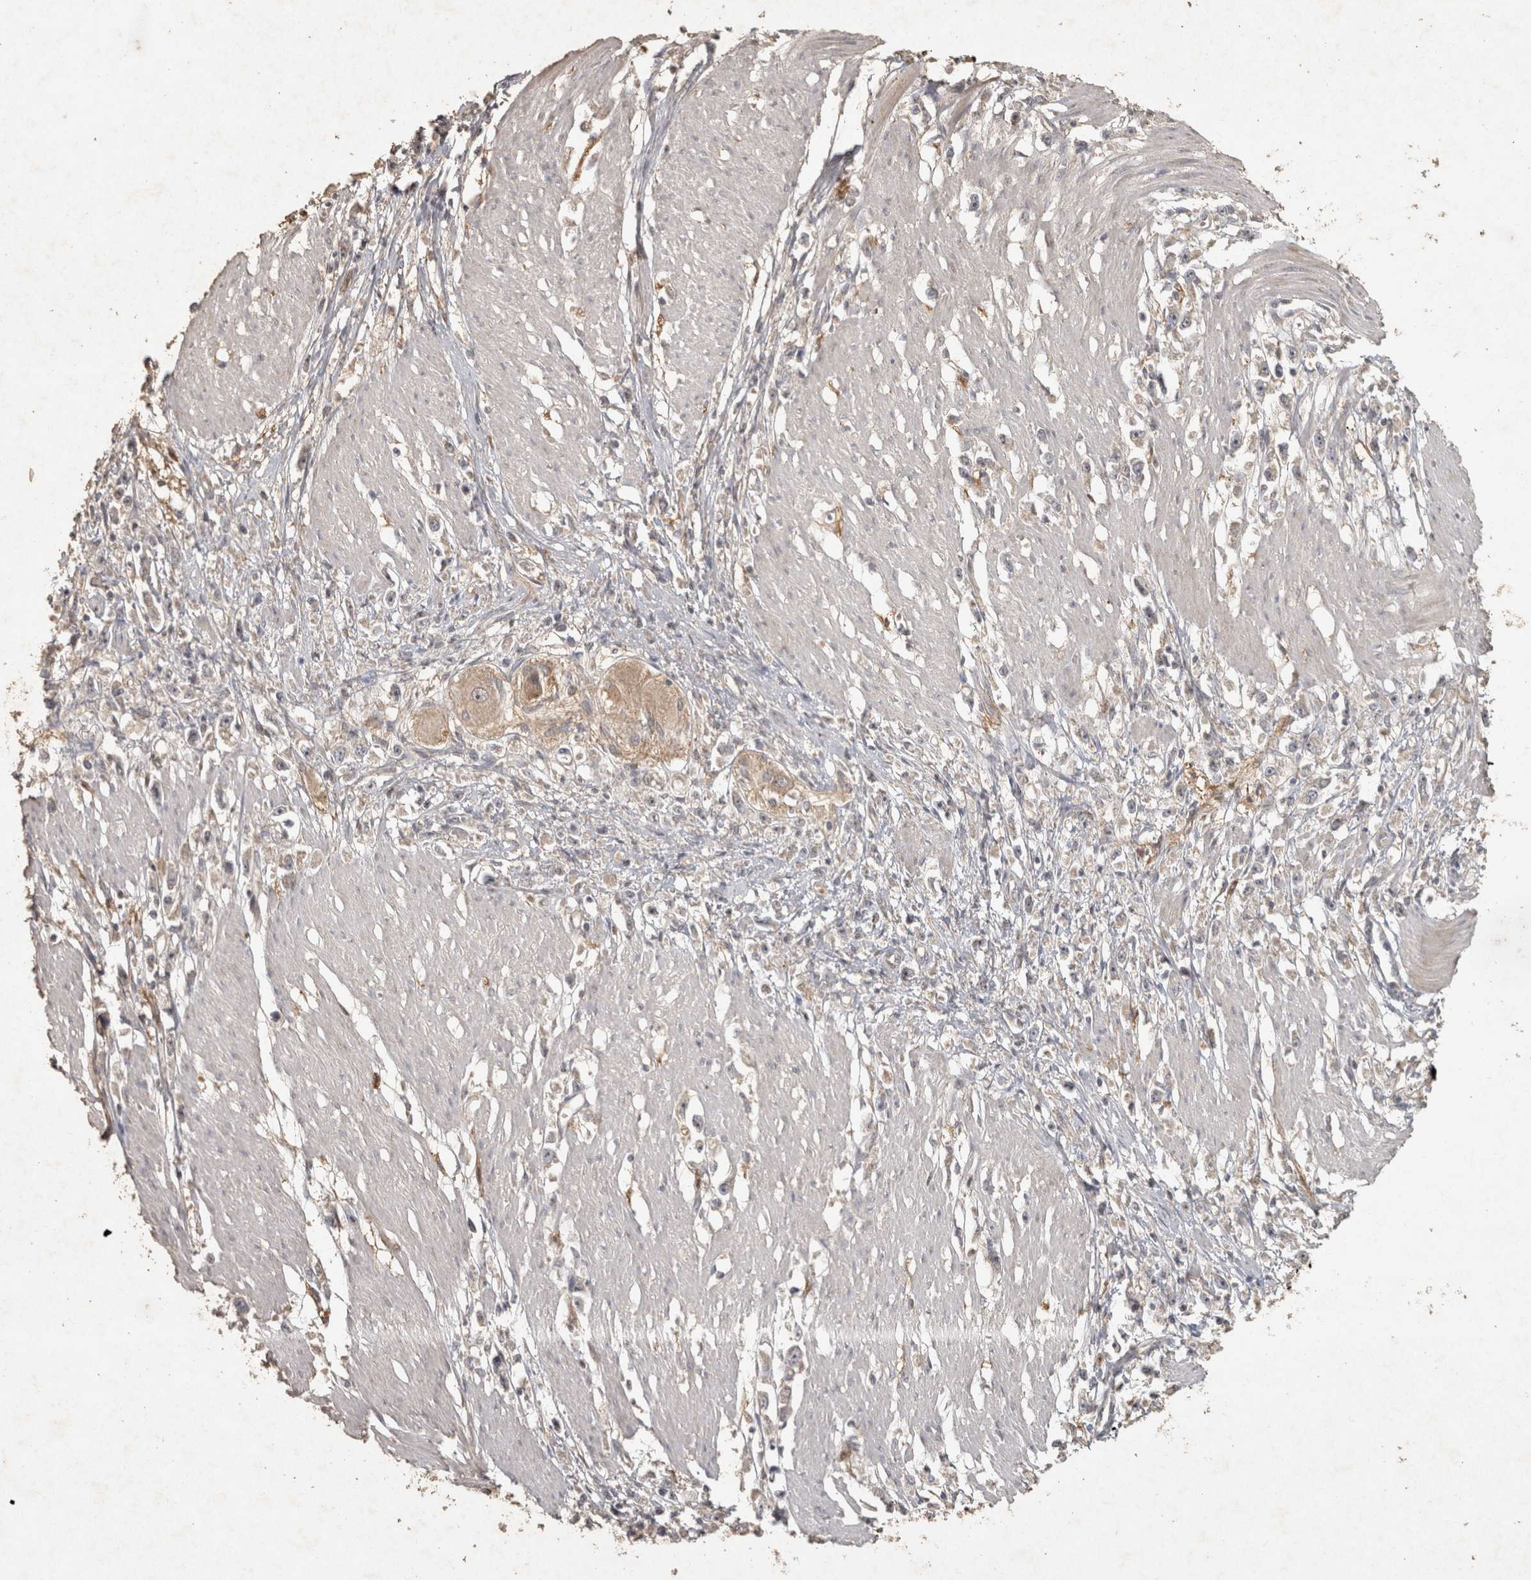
{"staining": {"intensity": "weak", "quantity": "<25%", "location": "cytoplasmic/membranous"}, "tissue": "stomach cancer", "cell_type": "Tumor cells", "image_type": "cancer", "snomed": [{"axis": "morphology", "description": "Adenocarcinoma, NOS"}, {"axis": "topography", "description": "Stomach"}], "caption": "DAB (3,3'-diaminobenzidine) immunohistochemical staining of stomach cancer (adenocarcinoma) exhibits no significant positivity in tumor cells.", "gene": "OSTN", "patient": {"sex": "female", "age": 59}}